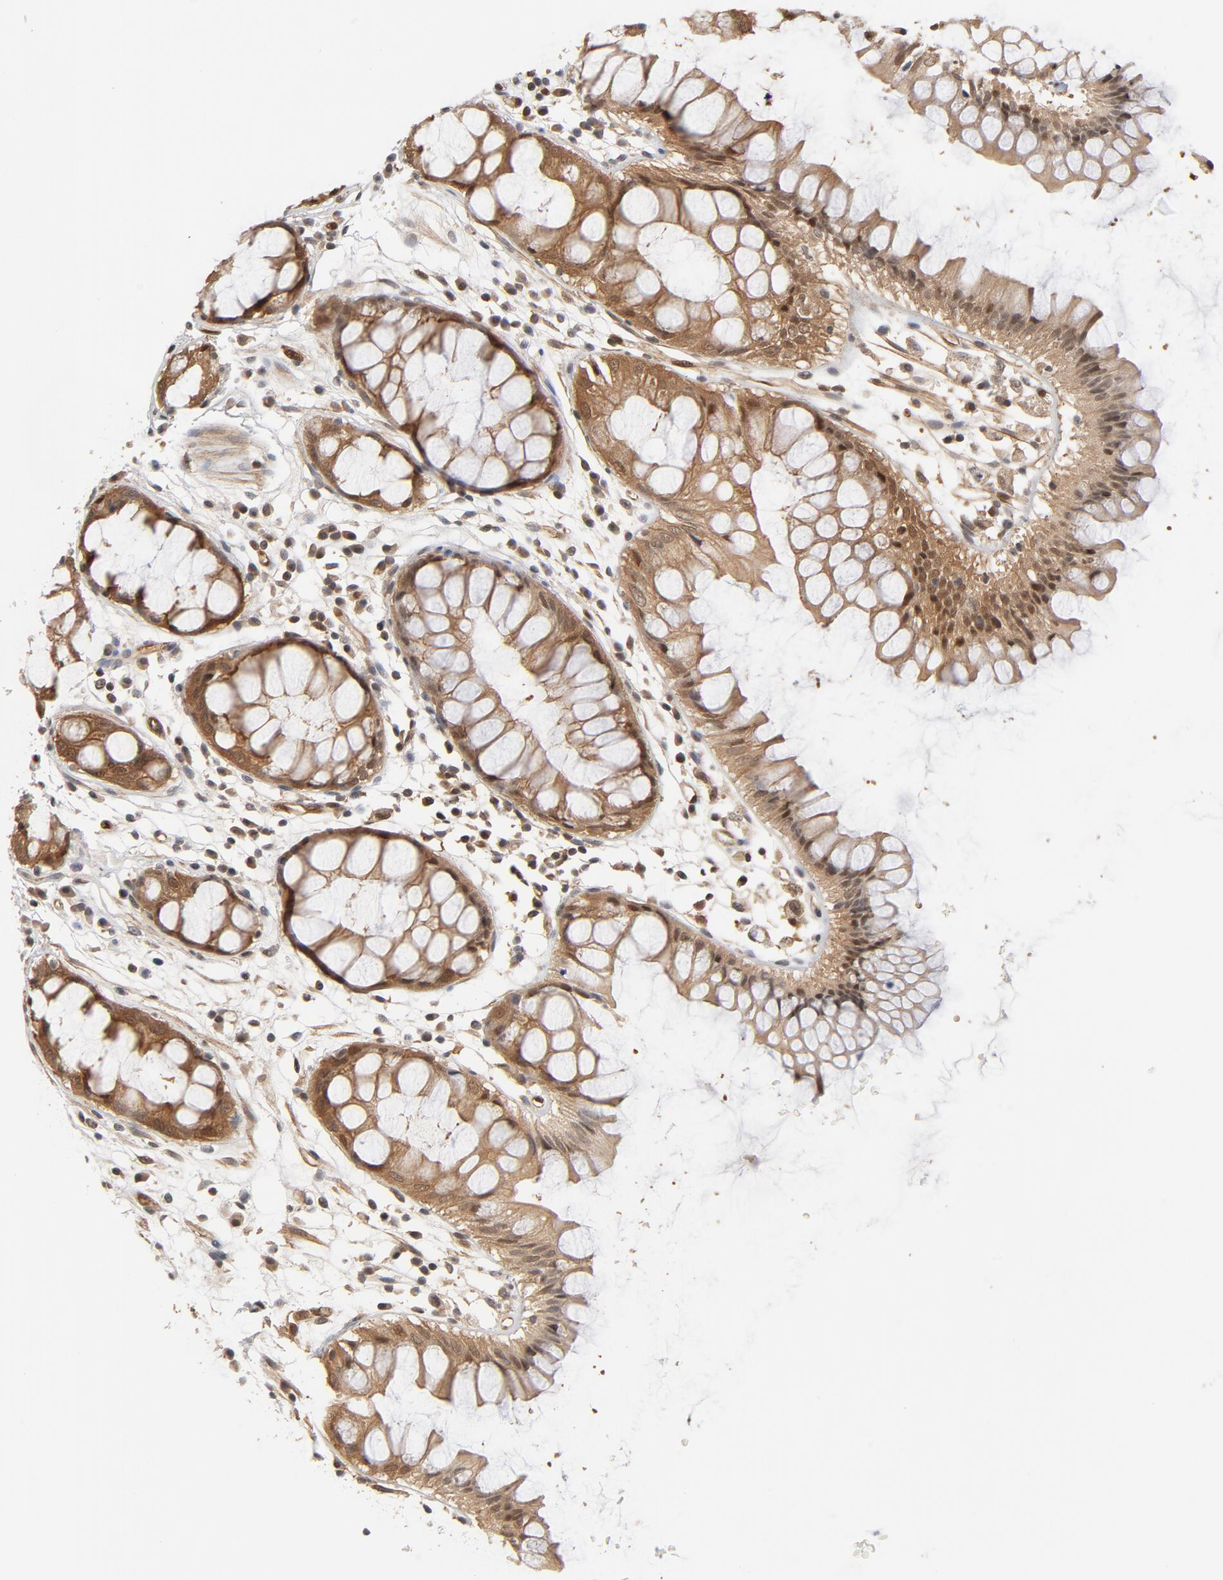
{"staining": {"intensity": "moderate", "quantity": ">75%", "location": "cytoplasmic/membranous"}, "tissue": "rectum", "cell_type": "Glandular cells", "image_type": "normal", "snomed": [{"axis": "morphology", "description": "Normal tissue, NOS"}, {"axis": "morphology", "description": "Adenocarcinoma, NOS"}, {"axis": "topography", "description": "Rectum"}], "caption": "The photomicrograph displays immunohistochemical staining of benign rectum. There is moderate cytoplasmic/membranous positivity is present in approximately >75% of glandular cells.", "gene": "CDC37", "patient": {"sex": "female", "age": 65}}